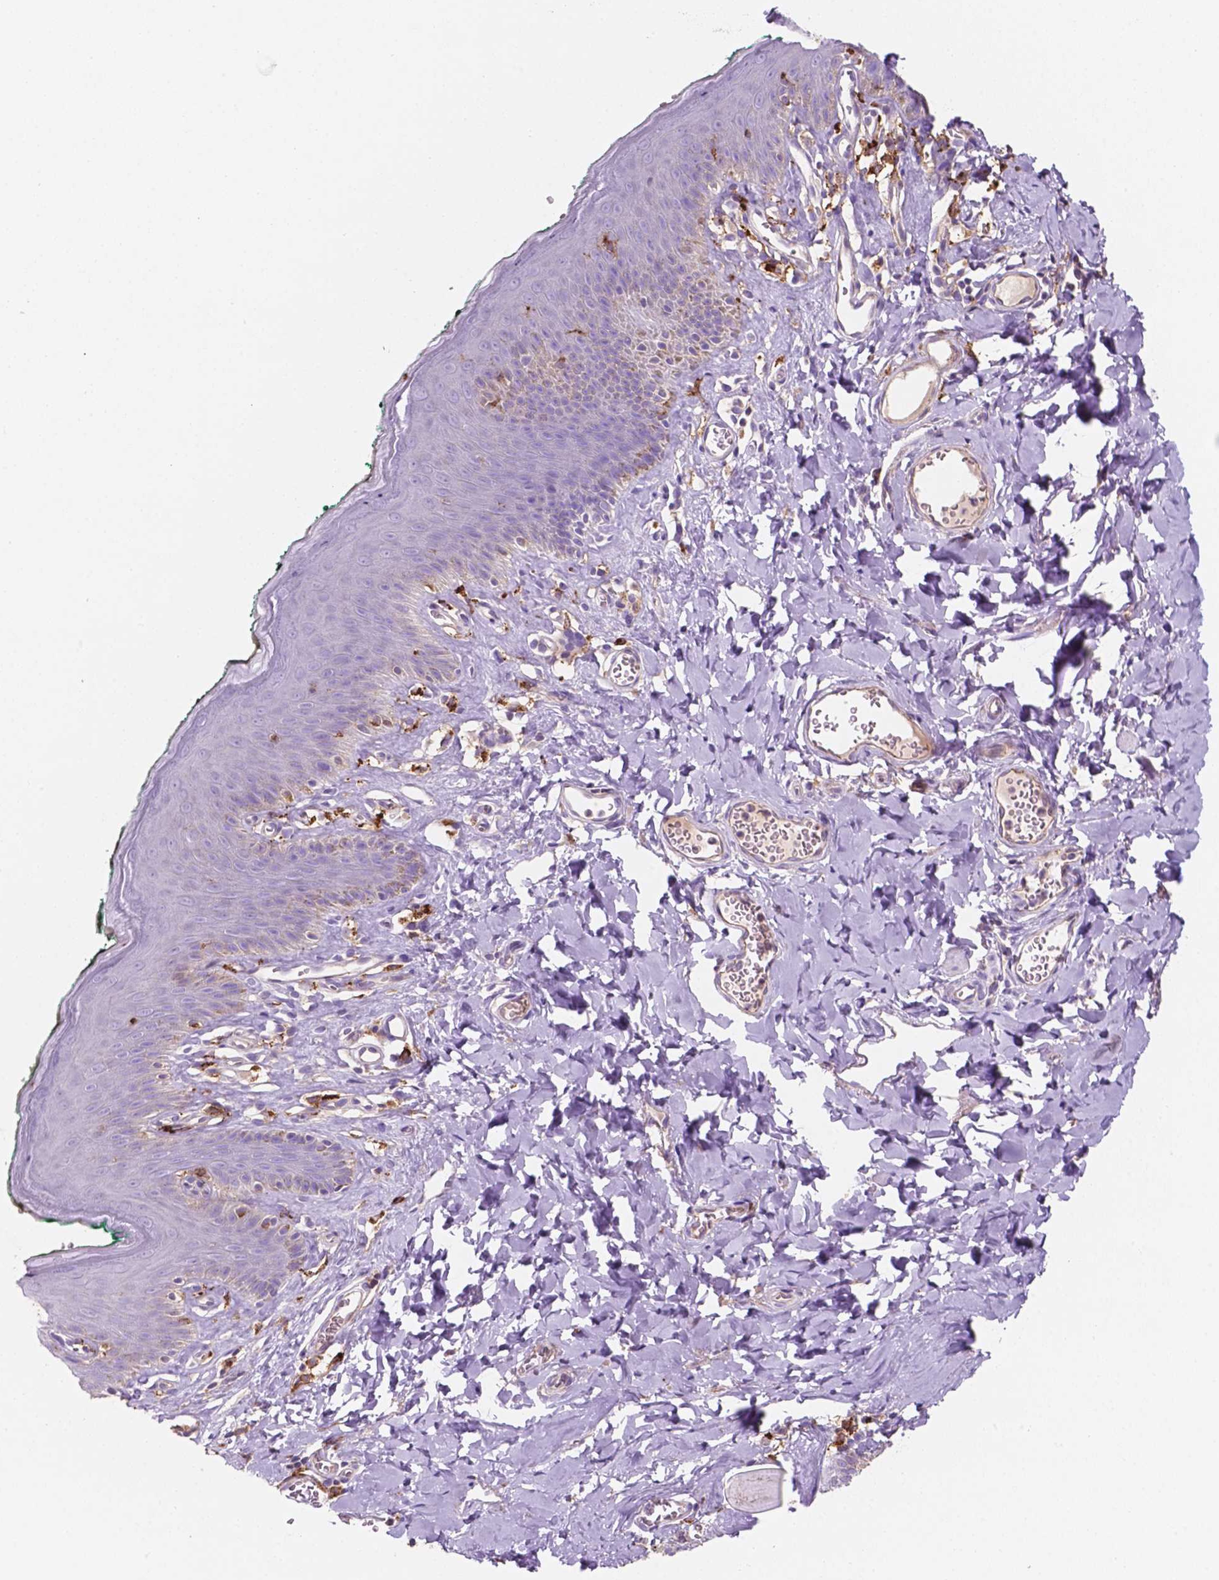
{"staining": {"intensity": "negative", "quantity": "none", "location": "none"}, "tissue": "skin", "cell_type": "Epidermal cells", "image_type": "normal", "snomed": [{"axis": "morphology", "description": "Normal tissue, NOS"}, {"axis": "topography", "description": "Vulva"}, {"axis": "topography", "description": "Peripheral nerve tissue"}], "caption": "Immunohistochemistry of normal human skin reveals no positivity in epidermal cells. Brightfield microscopy of immunohistochemistry stained with DAB (brown) and hematoxylin (blue), captured at high magnification.", "gene": "MKRN2OS", "patient": {"sex": "female", "age": 66}}